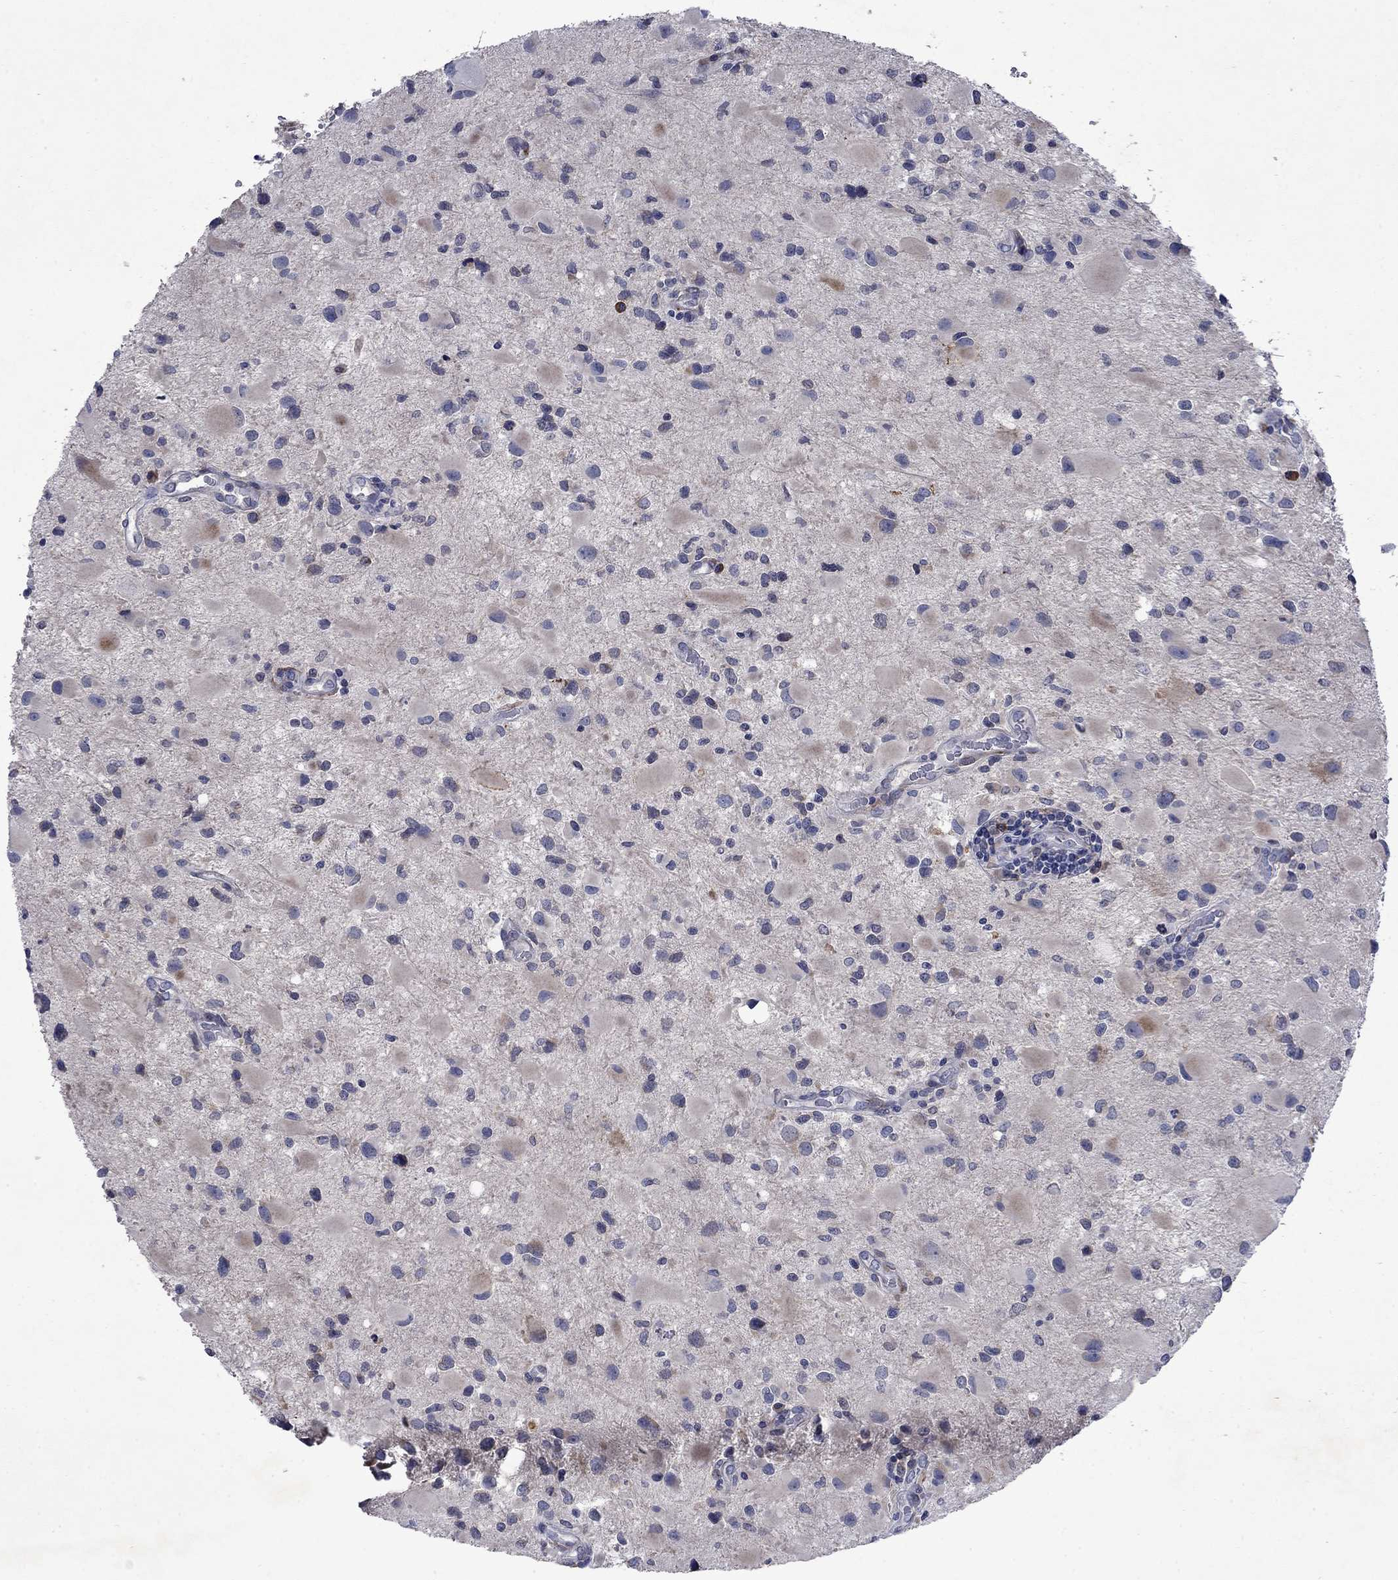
{"staining": {"intensity": "negative", "quantity": "none", "location": "none"}, "tissue": "glioma", "cell_type": "Tumor cells", "image_type": "cancer", "snomed": [{"axis": "morphology", "description": "Glioma, malignant, Low grade"}, {"axis": "topography", "description": "Brain"}], "caption": "A photomicrograph of malignant glioma (low-grade) stained for a protein shows no brown staining in tumor cells.", "gene": "TMEM97", "patient": {"sex": "female", "age": 32}}